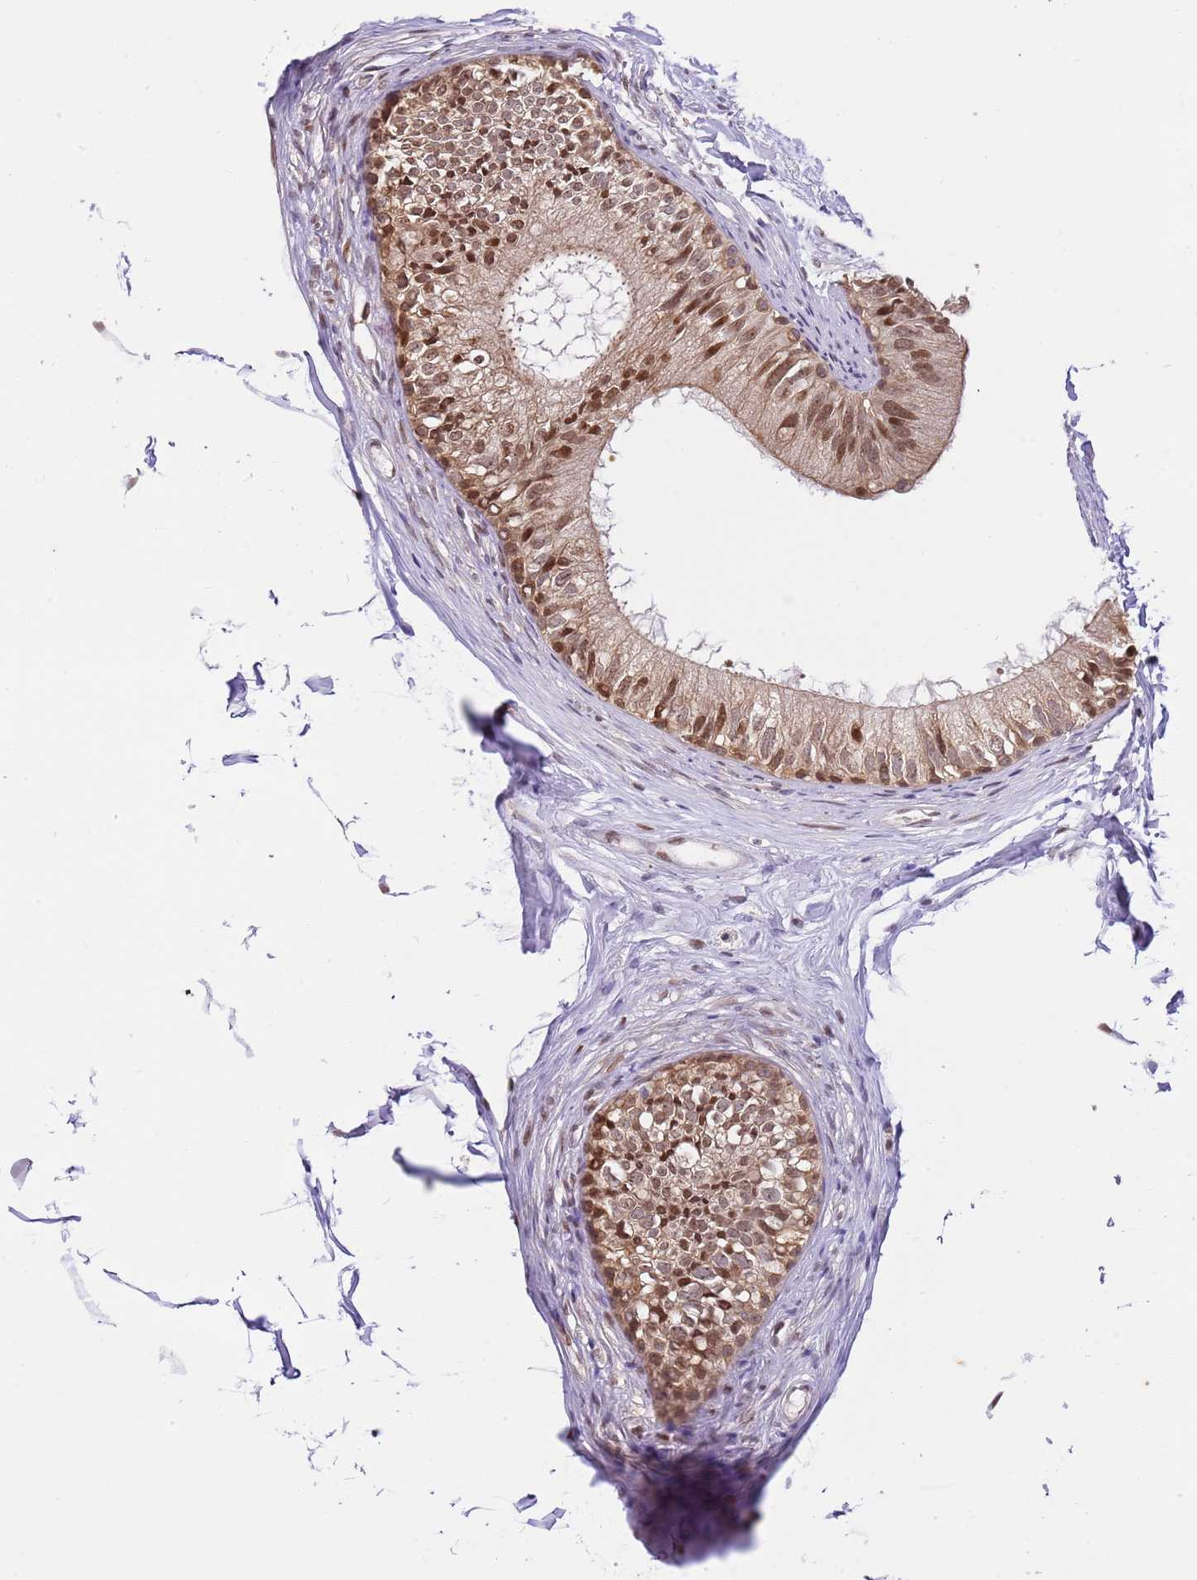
{"staining": {"intensity": "moderate", "quantity": ">75%", "location": "cytoplasmic/membranous,nuclear"}, "tissue": "epididymis", "cell_type": "Glandular cells", "image_type": "normal", "snomed": [{"axis": "morphology", "description": "Normal tissue, NOS"}, {"axis": "morphology", "description": "Seminoma in situ"}, {"axis": "topography", "description": "Testis"}, {"axis": "topography", "description": "Epididymis"}], "caption": "Immunohistochemical staining of unremarkable human epididymis reveals medium levels of moderate cytoplasmic/membranous,nuclear expression in approximately >75% of glandular cells.", "gene": "RFK", "patient": {"sex": "male", "age": 28}}